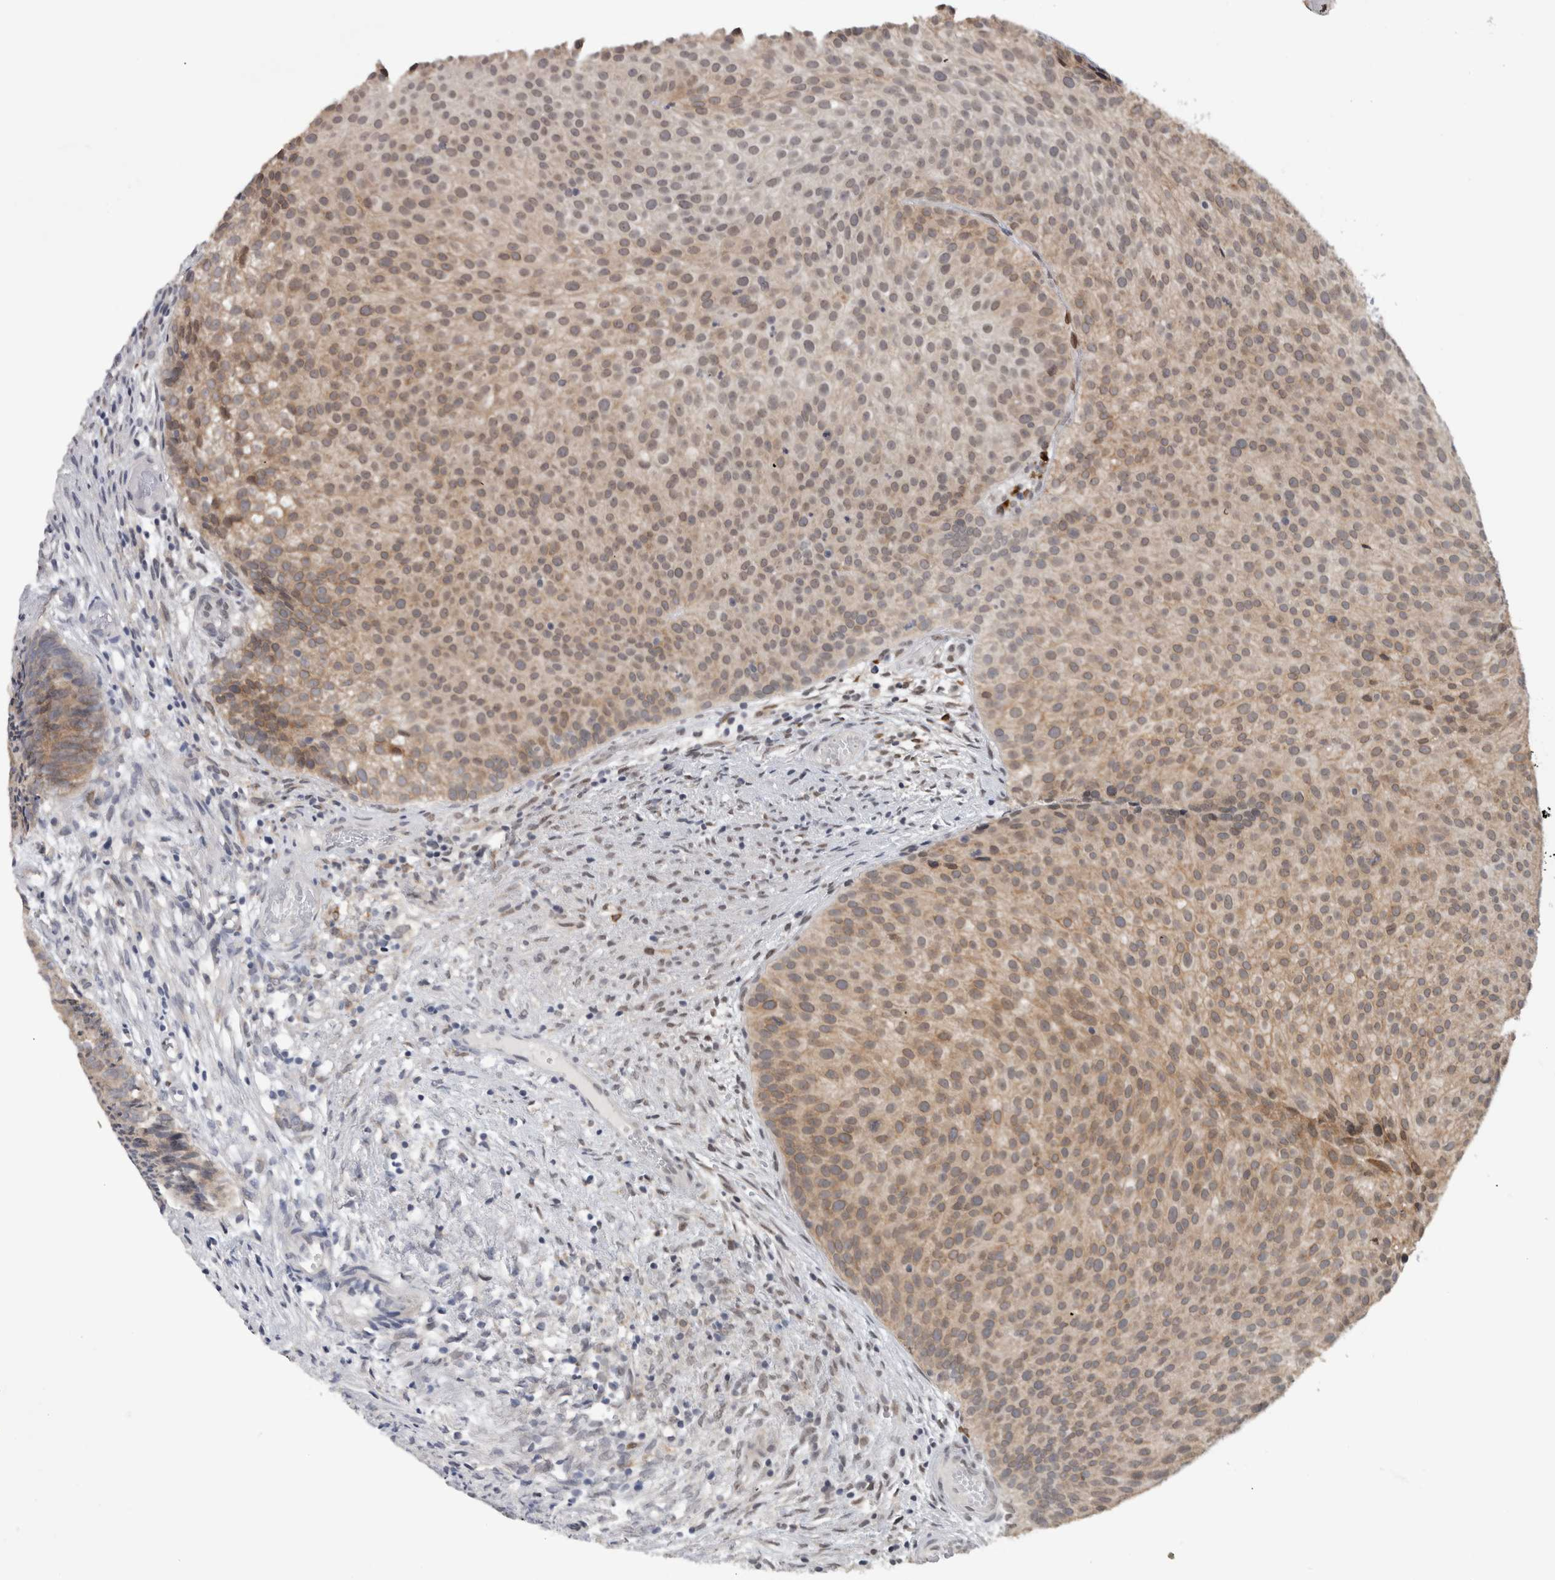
{"staining": {"intensity": "weak", "quantity": ">75%", "location": "cytoplasmic/membranous"}, "tissue": "urothelial cancer", "cell_type": "Tumor cells", "image_type": "cancer", "snomed": [{"axis": "morphology", "description": "Urothelial carcinoma, Low grade"}, {"axis": "topography", "description": "Urinary bladder"}], "caption": "Immunohistochemistry (IHC) (DAB (3,3'-diaminobenzidine)) staining of human urothelial carcinoma (low-grade) shows weak cytoplasmic/membranous protein expression in about >75% of tumor cells.", "gene": "PRXL2A", "patient": {"sex": "male", "age": 86}}